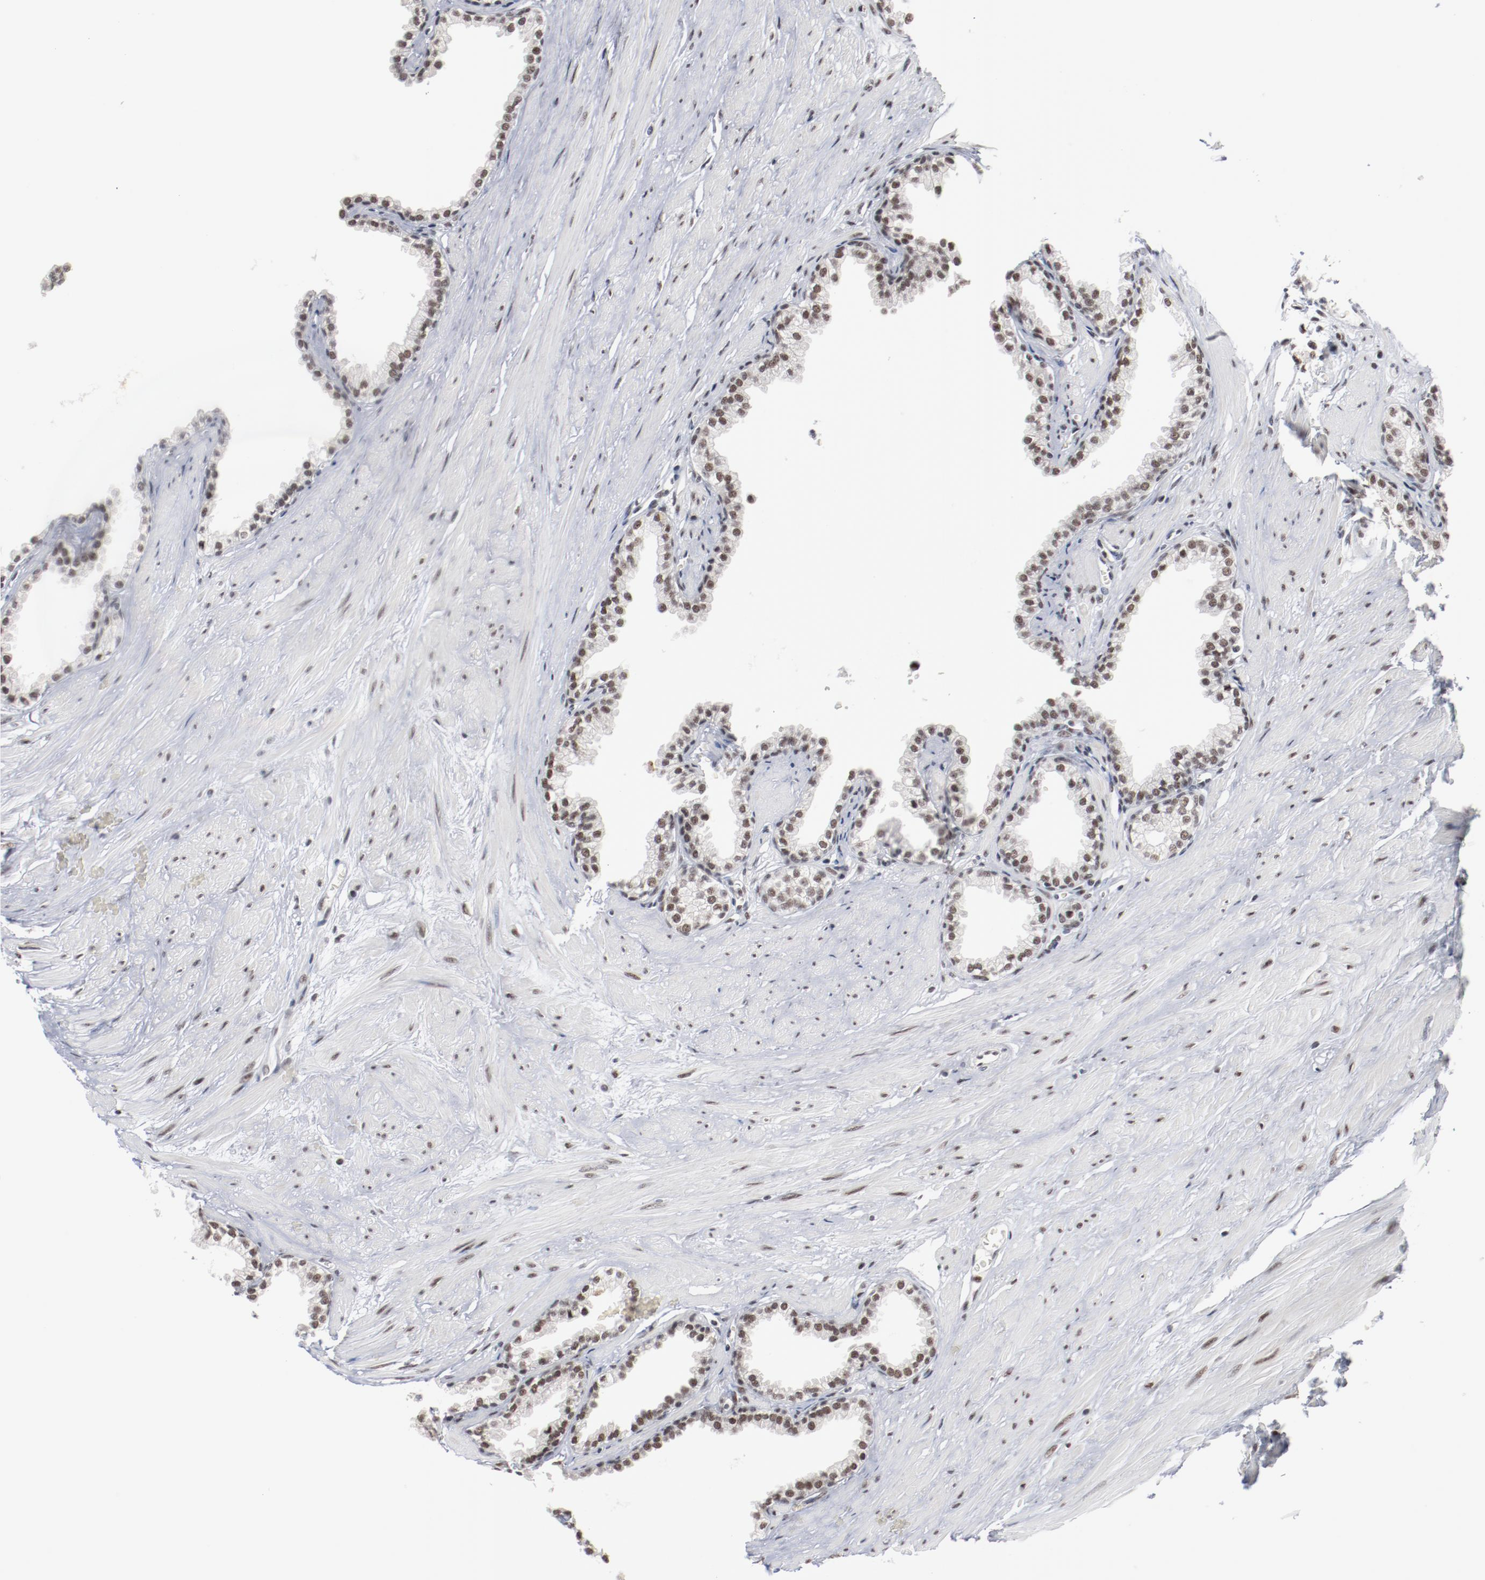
{"staining": {"intensity": "moderate", "quantity": ">75%", "location": "cytoplasmic/membranous,nuclear"}, "tissue": "prostate", "cell_type": "Glandular cells", "image_type": "normal", "snomed": [{"axis": "morphology", "description": "Normal tissue, NOS"}, {"axis": "topography", "description": "Prostate"}], "caption": "Protein analysis of benign prostate shows moderate cytoplasmic/membranous,nuclear staining in approximately >75% of glandular cells.", "gene": "BUB3", "patient": {"sex": "male", "age": 64}}